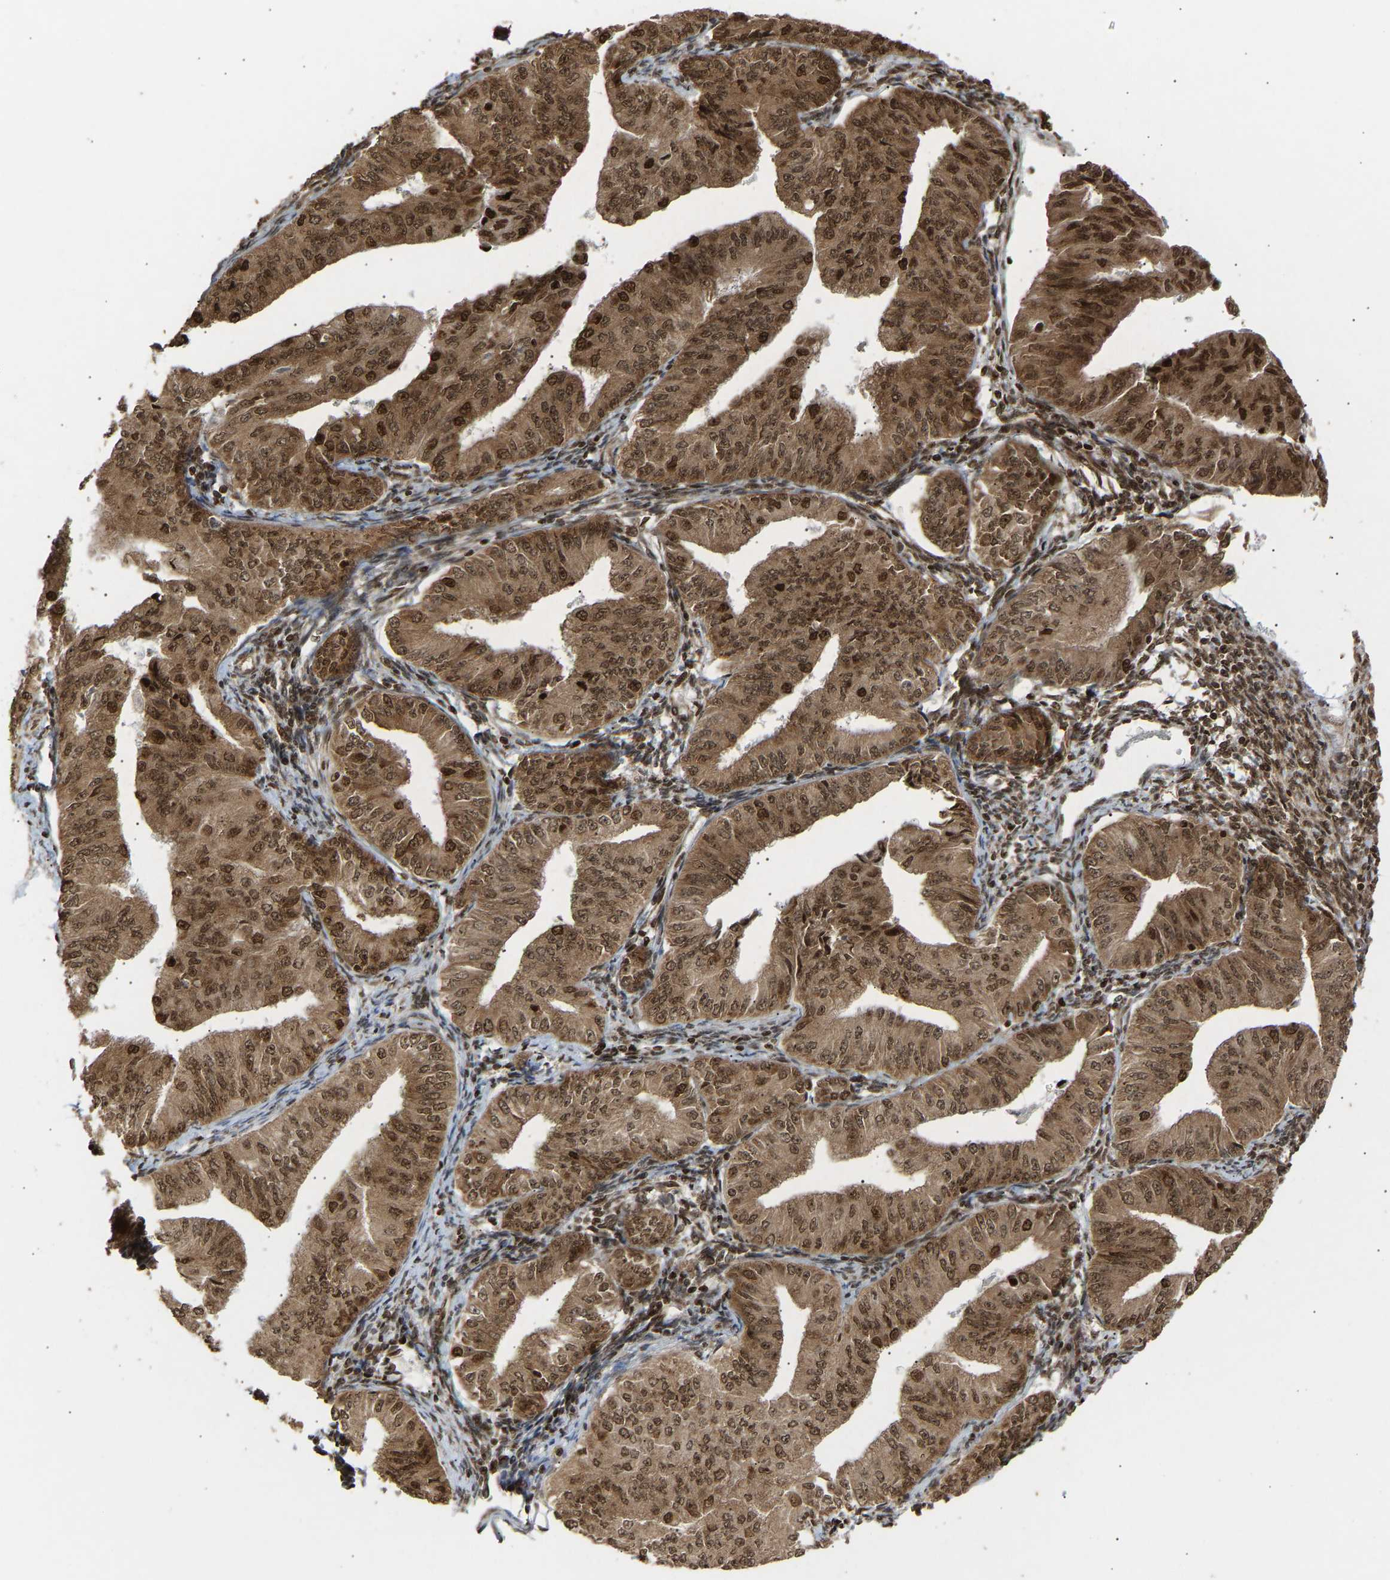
{"staining": {"intensity": "moderate", "quantity": ">75%", "location": "cytoplasmic/membranous,nuclear"}, "tissue": "endometrial cancer", "cell_type": "Tumor cells", "image_type": "cancer", "snomed": [{"axis": "morphology", "description": "Normal tissue, NOS"}, {"axis": "morphology", "description": "Adenocarcinoma, NOS"}, {"axis": "topography", "description": "Endometrium"}], "caption": "Immunohistochemical staining of human endometrial cancer (adenocarcinoma) shows medium levels of moderate cytoplasmic/membranous and nuclear positivity in about >75% of tumor cells.", "gene": "ALYREF", "patient": {"sex": "female", "age": 53}}